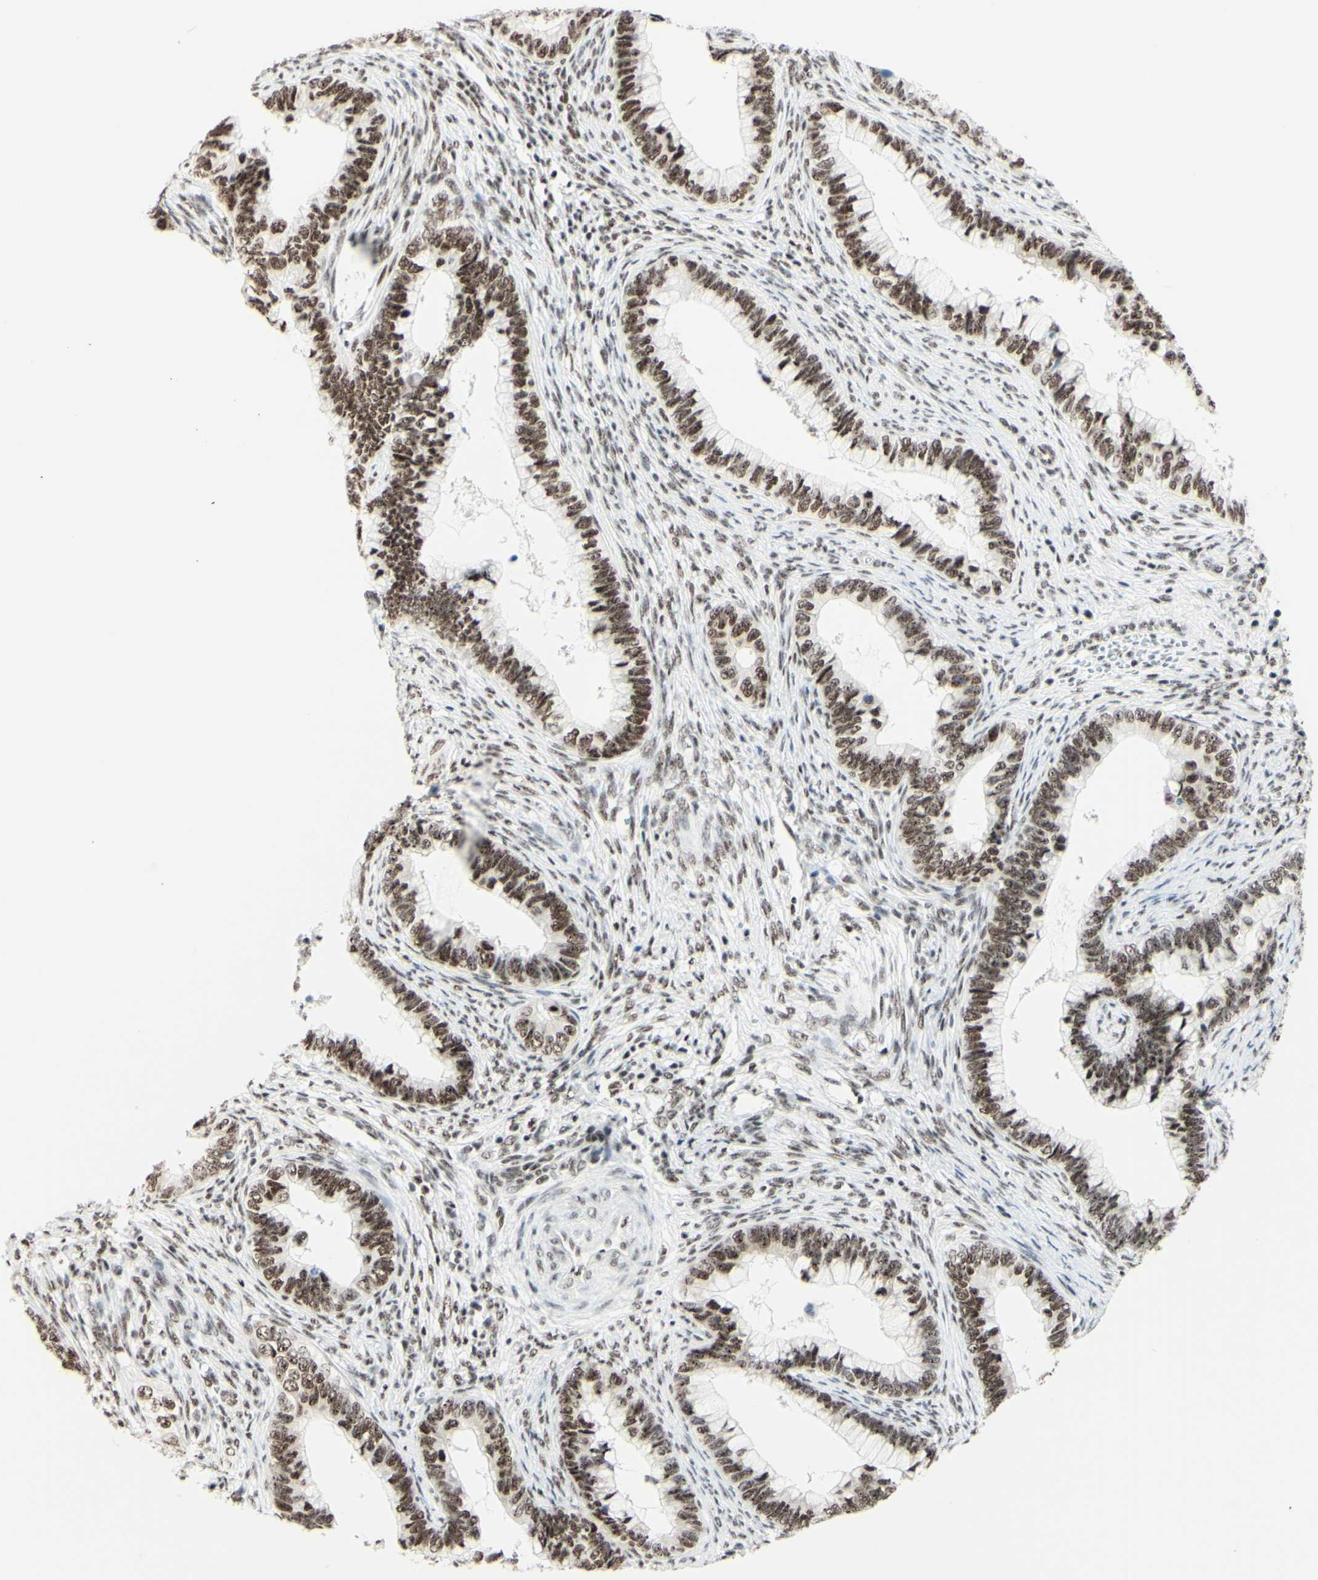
{"staining": {"intensity": "weak", "quantity": ">75%", "location": "nuclear"}, "tissue": "cervical cancer", "cell_type": "Tumor cells", "image_type": "cancer", "snomed": [{"axis": "morphology", "description": "Adenocarcinoma, NOS"}, {"axis": "topography", "description": "Cervix"}], "caption": "This histopathology image displays cervical cancer (adenocarcinoma) stained with immunohistochemistry to label a protein in brown. The nuclear of tumor cells show weak positivity for the protein. Nuclei are counter-stained blue.", "gene": "WTAP", "patient": {"sex": "female", "age": 44}}